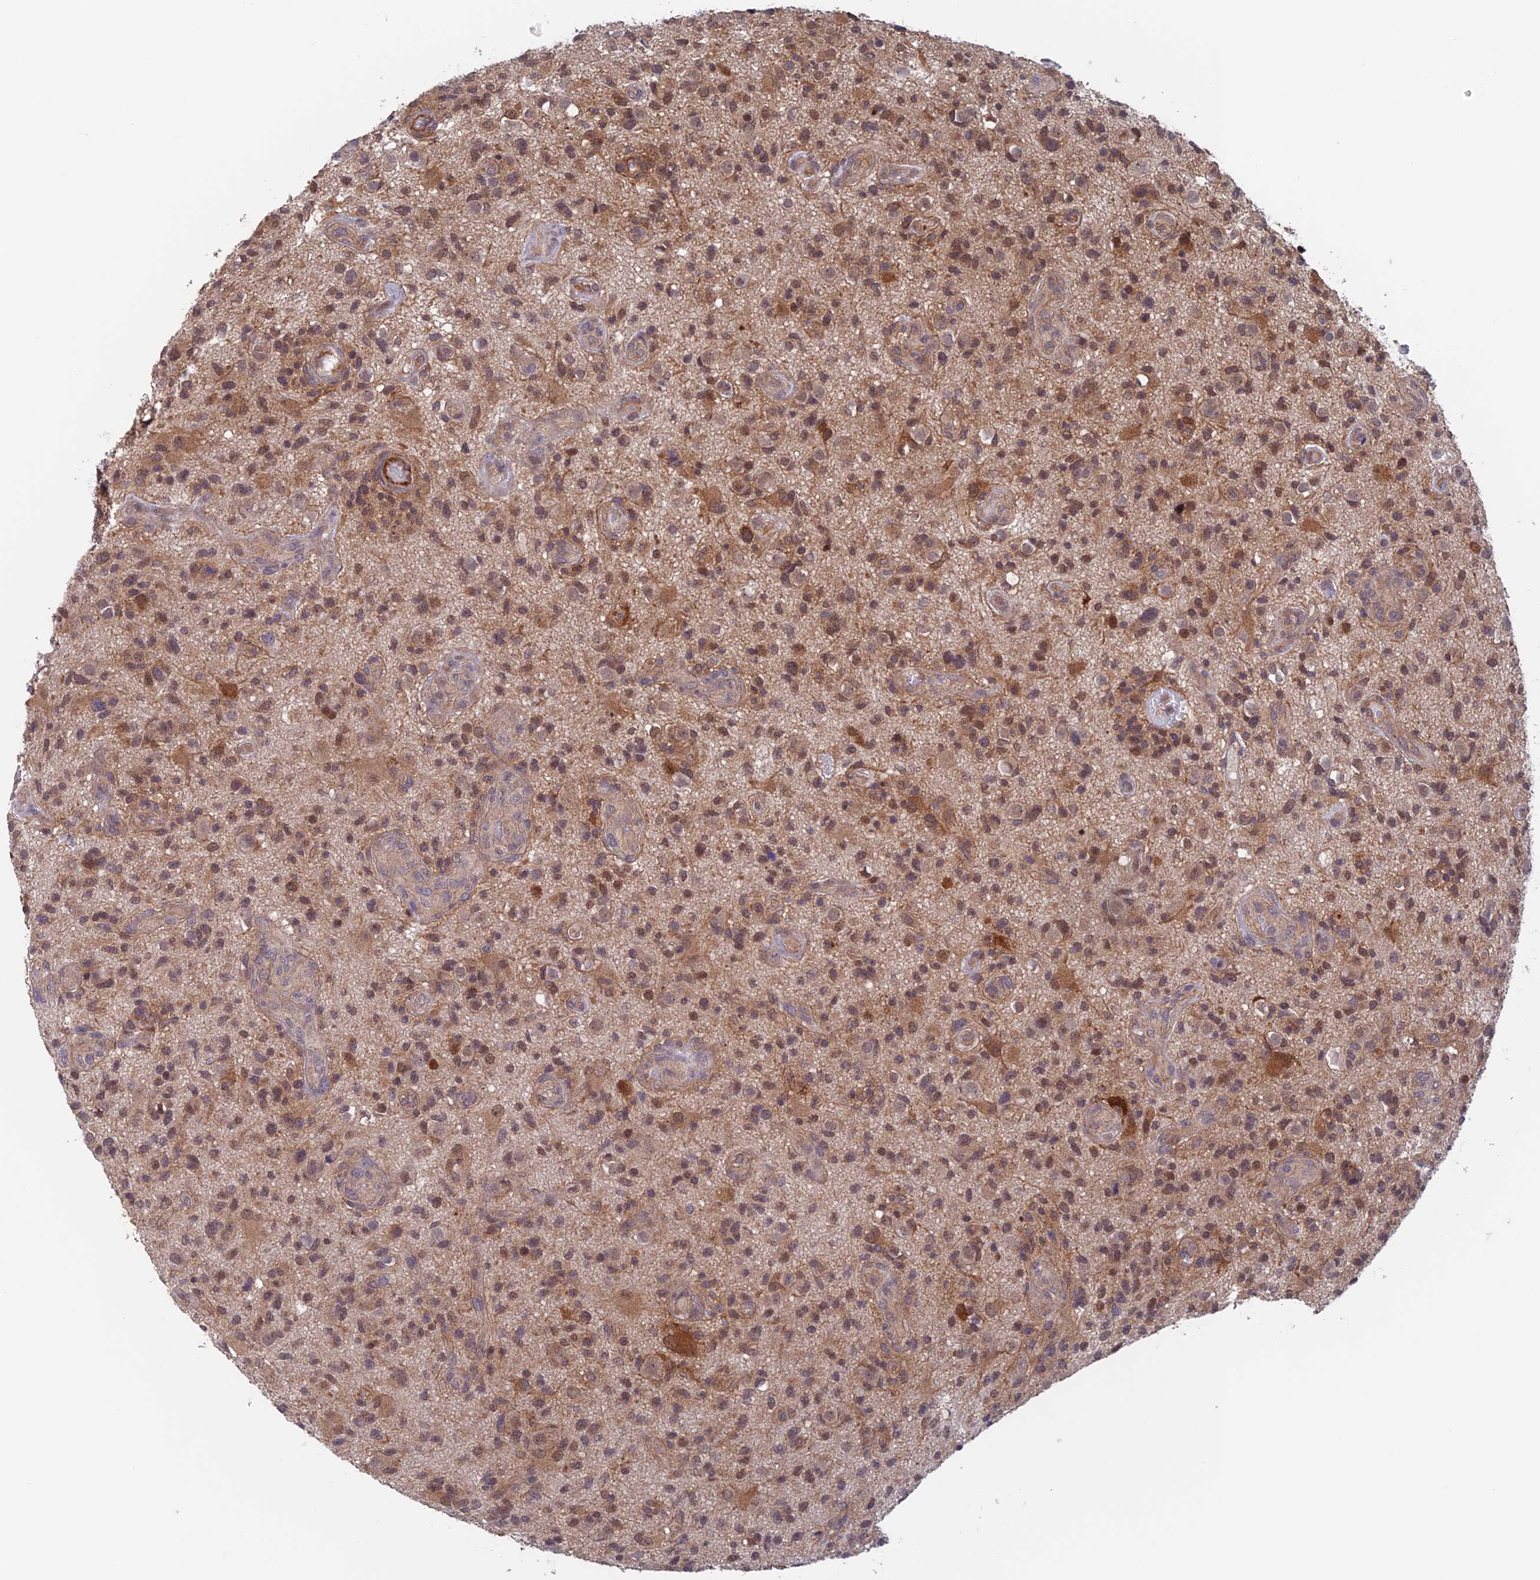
{"staining": {"intensity": "moderate", "quantity": "<25%", "location": "cytoplasmic/membranous"}, "tissue": "glioma", "cell_type": "Tumor cells", "image_type": "cancer", "snomed": [{"axis": "morphology", "description": "Glioma, malignant, High grade"}, {"axis": "topography", "description": "Brain"}], "caption": "Protein expression analysis of glioma demonstrates moderate cytoplasmic/membranous staining in approximately <25% of tumor cells.", "gene": "NUDT16L1", "patient": {"sex": "male", "age": 47}}